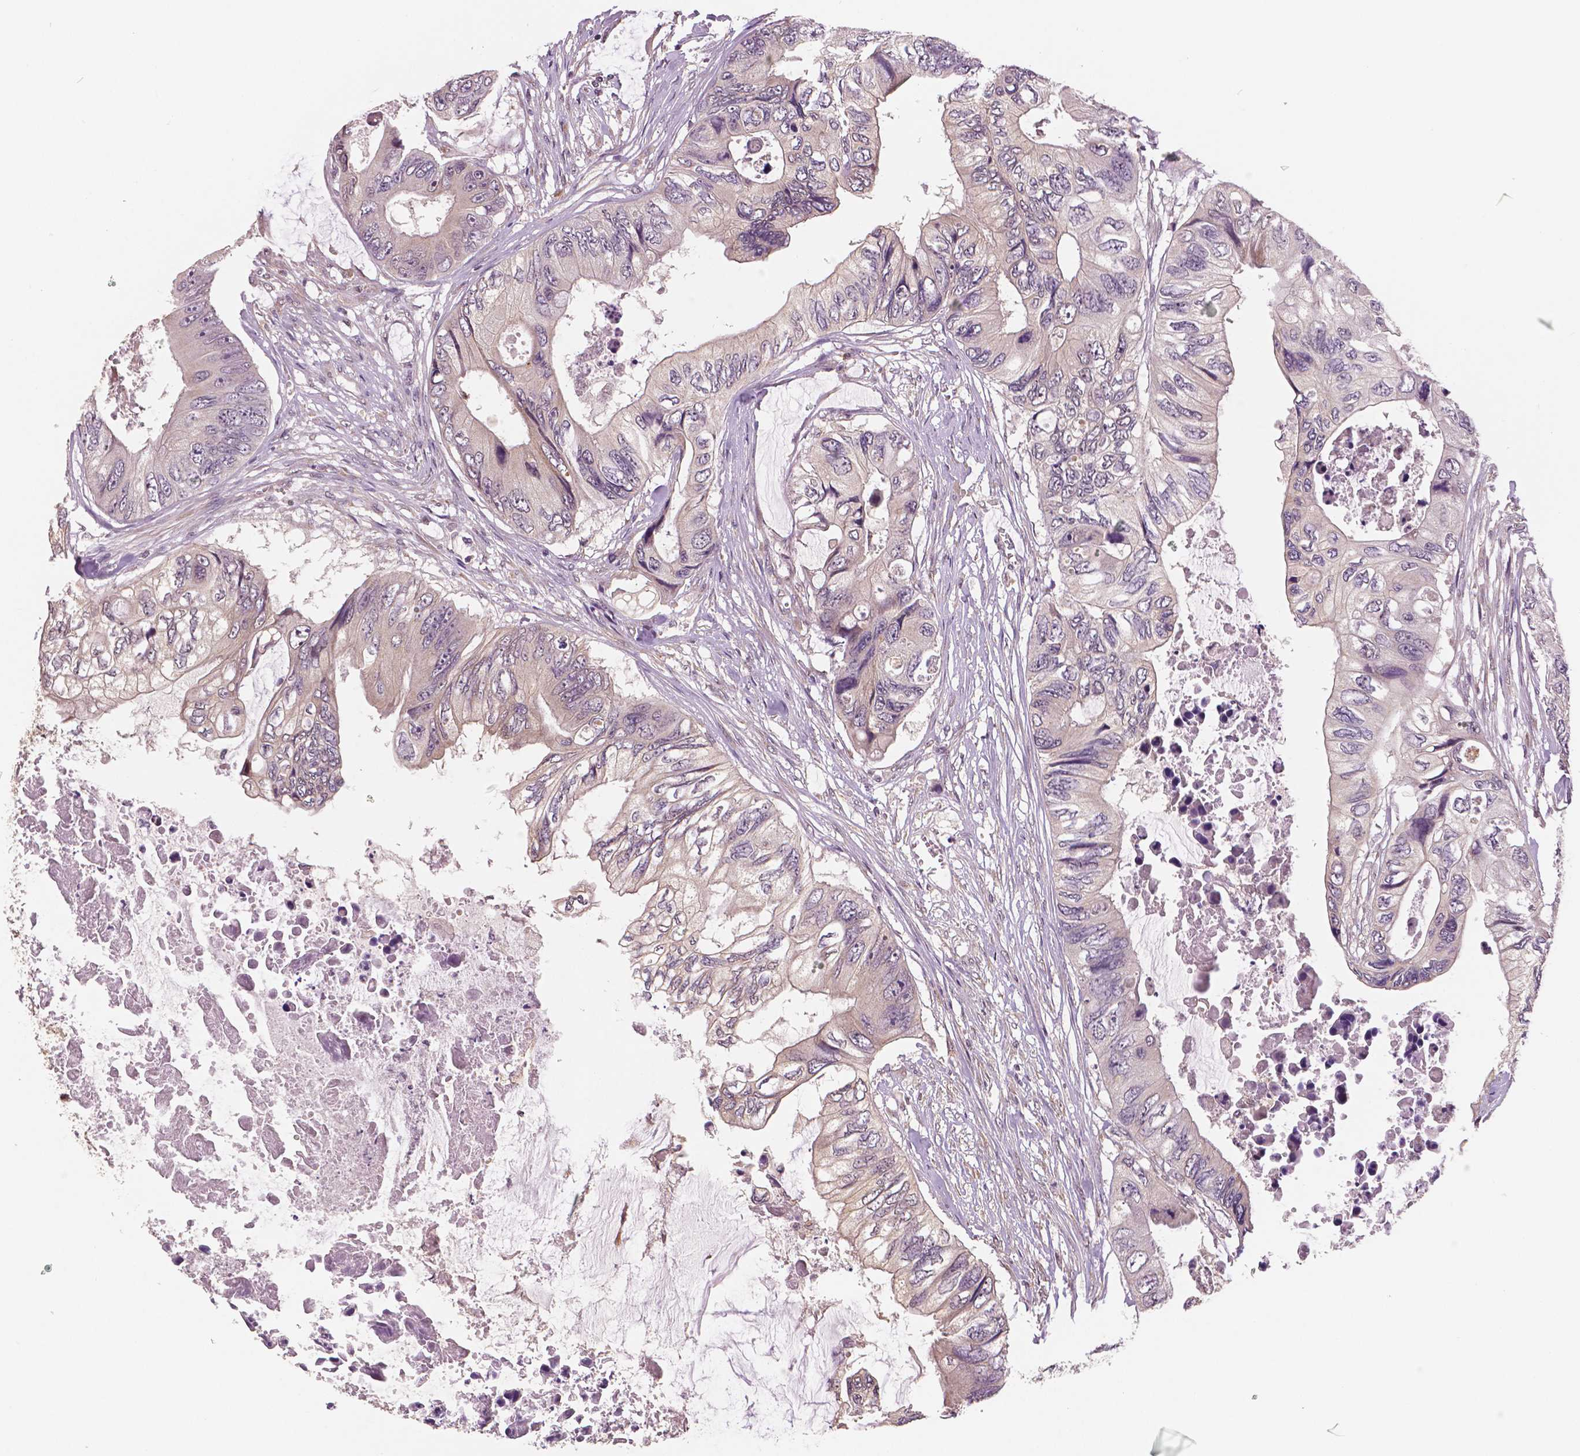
{"staining": {"intensity": "negative", "quantity": "none", "location": "none"}, "tissue": "colorectal cancer", "cell_type": "Tumor cells", "image_type": "cancer", "snomed": [{"axis": "morphology", "description": "Adenocarcinoma, NOS"}, {"axis": "topography", "description": "Rectum"}], "caption": "A histopathology image of human colorectal cancer is negative for staining in tumor cells.", "gene": "STAT3", "patient": {"sex": "male", "age": 63}}